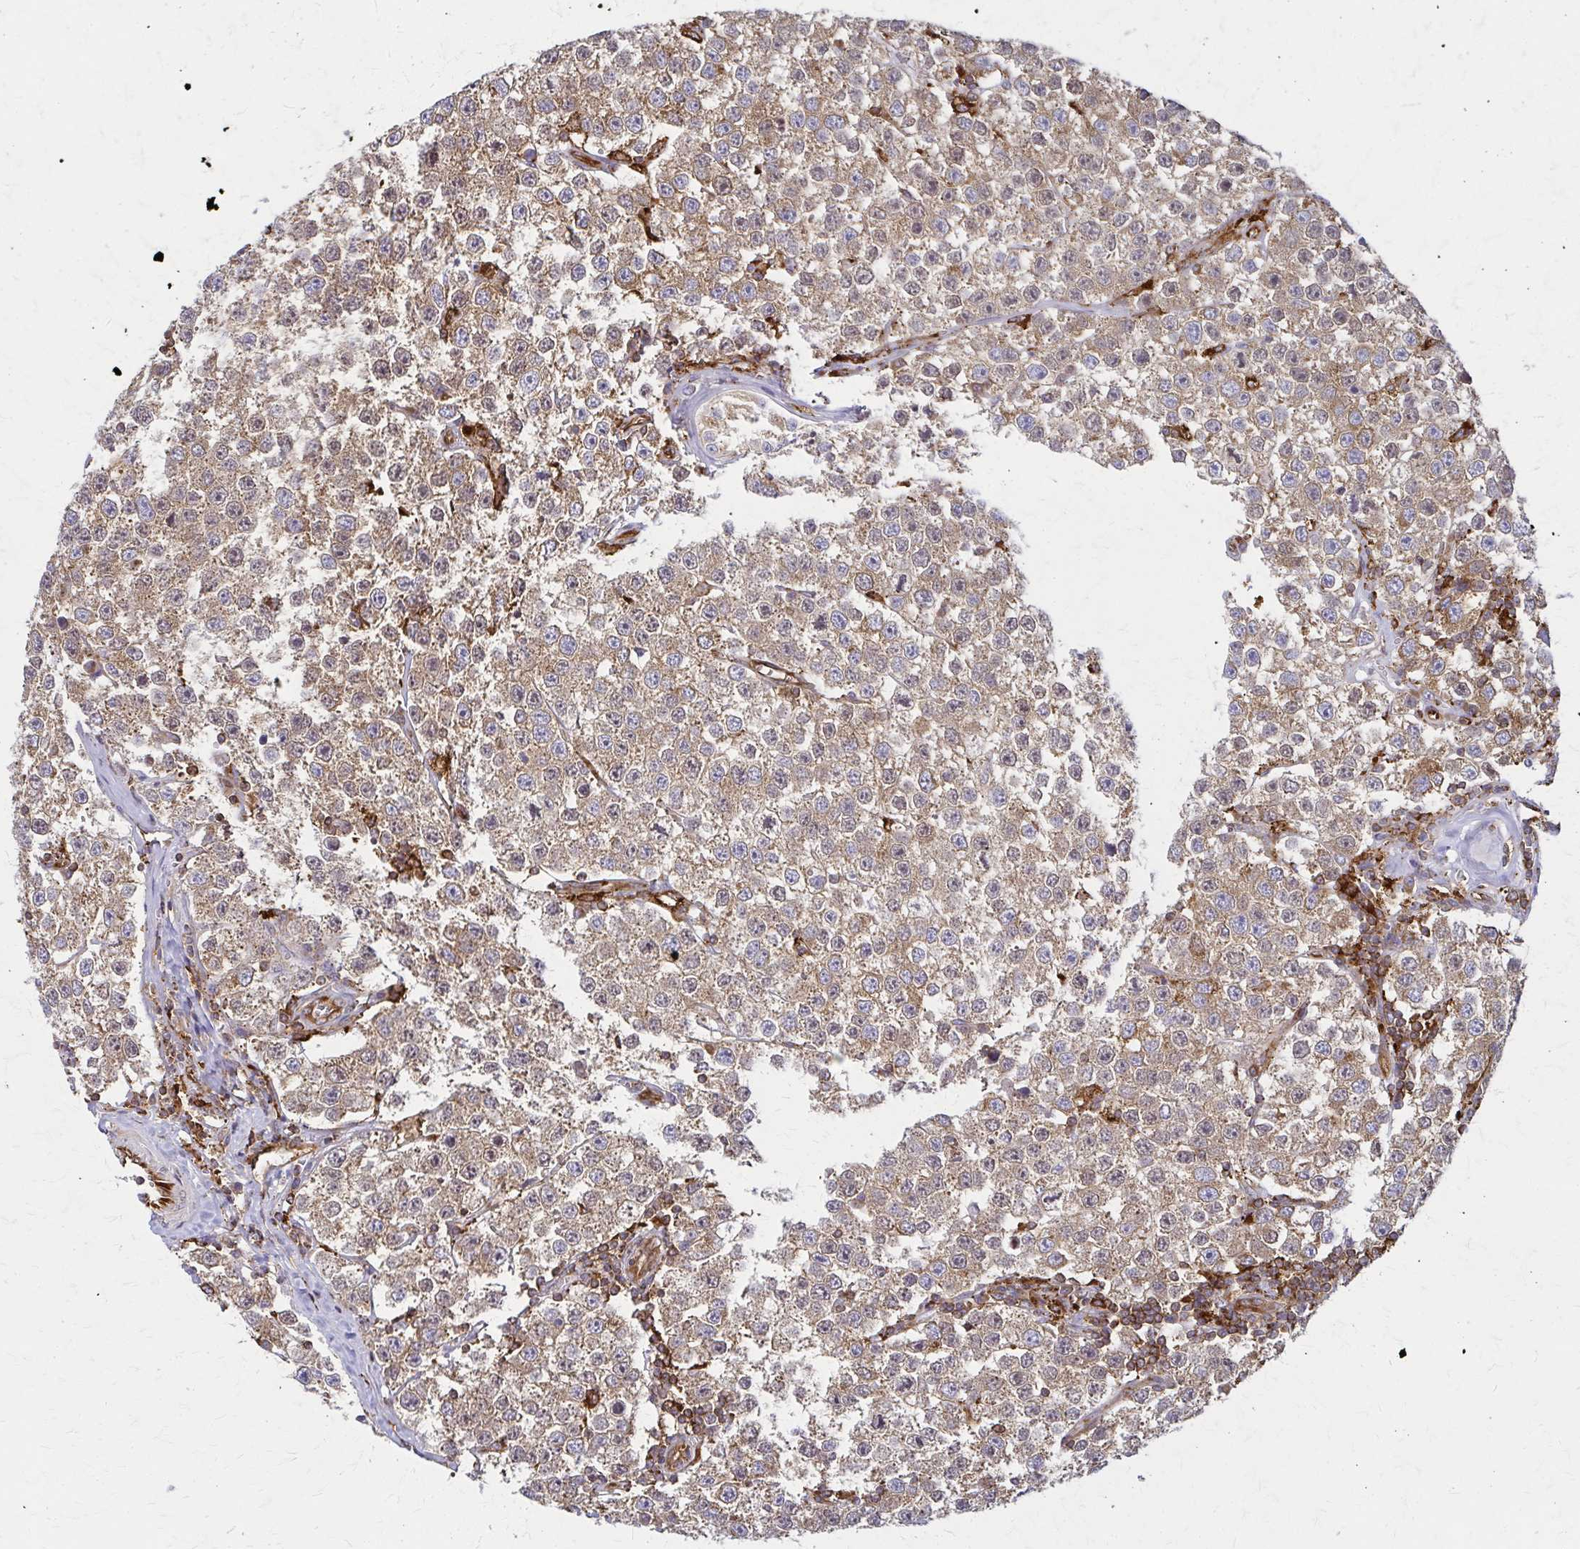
{"staining": {"intensity": "moderate", "quantity": ">75%", "location": "cytoplasmic/membranous"}, "tissue": "testis cancer", "cell_type": "Tumor cells", "image_type": "cancer", "snomed": [{"axis": "morphology", "description": "Seminoma, NOS"}, {"axis": "topography", "description": "Testis"}], "caption": "Protein expression analysis of testis seminoma displays moderate cytoplasmic/membranous positivity in about >75% of tumor cells.", "gene": "WASF2", "patient": {"sex": "male", "age": 34}}